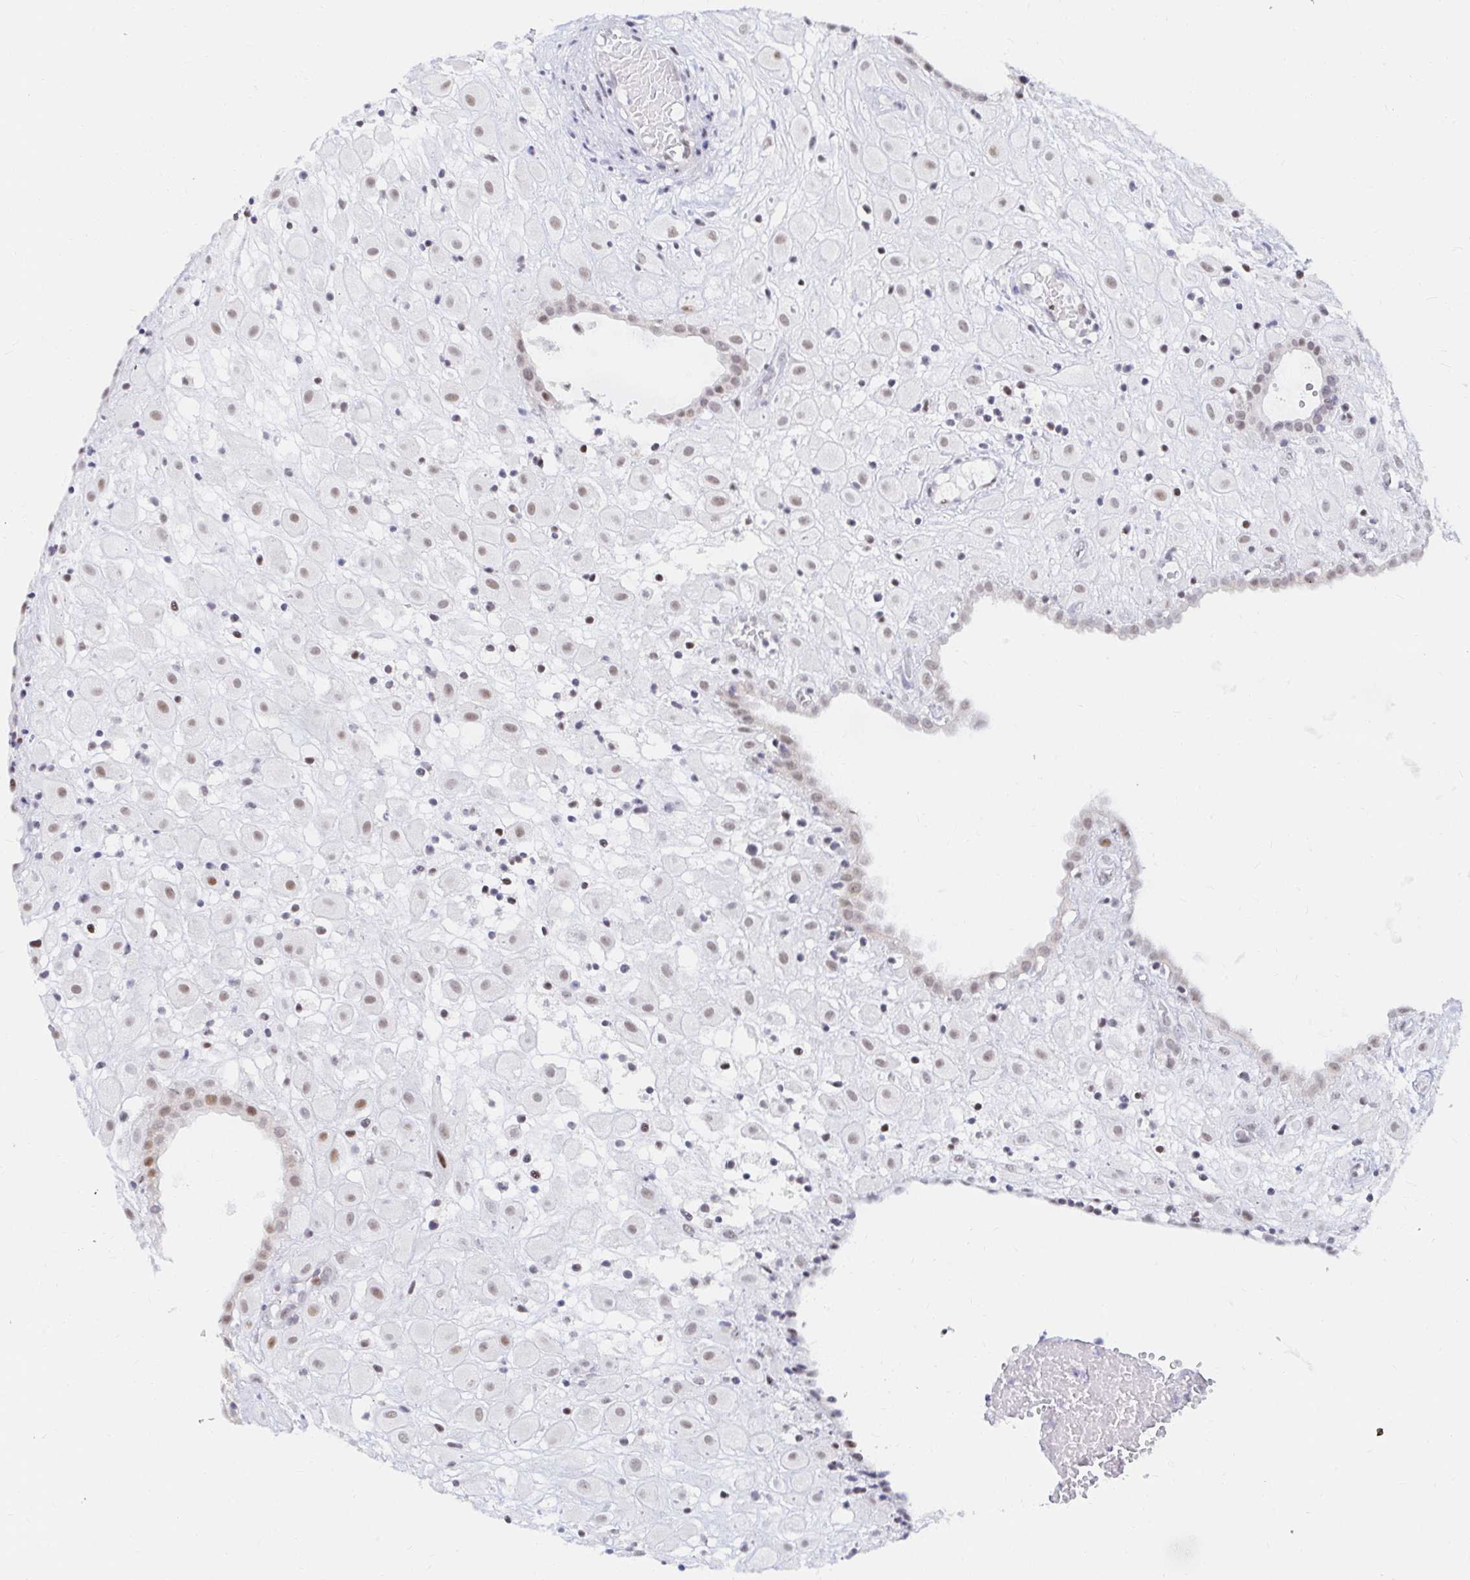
{"staining": {"intensity": "weak", "quantity": ">75%", "location": "nuclear"}, "tissue": "placenta", "cell_type": "Decidual cells", "image_type": "normal", "snomed": [{"axis": "morphology", "description": "Normal tissue, NOS"}, {"axis": "topography", "description": "Placenta"}], "caption": "Immunohistochemistry of unremarkable human placenta displays low levels of weak nuclear staining in about >75% of decidual cells. (Stains: DAB in brown, nuclei in blue, Microscopy: brightfield microscopy at high magnification).", "gene": "COL28A1", "patient": {"sex": "female", "age": 24}}